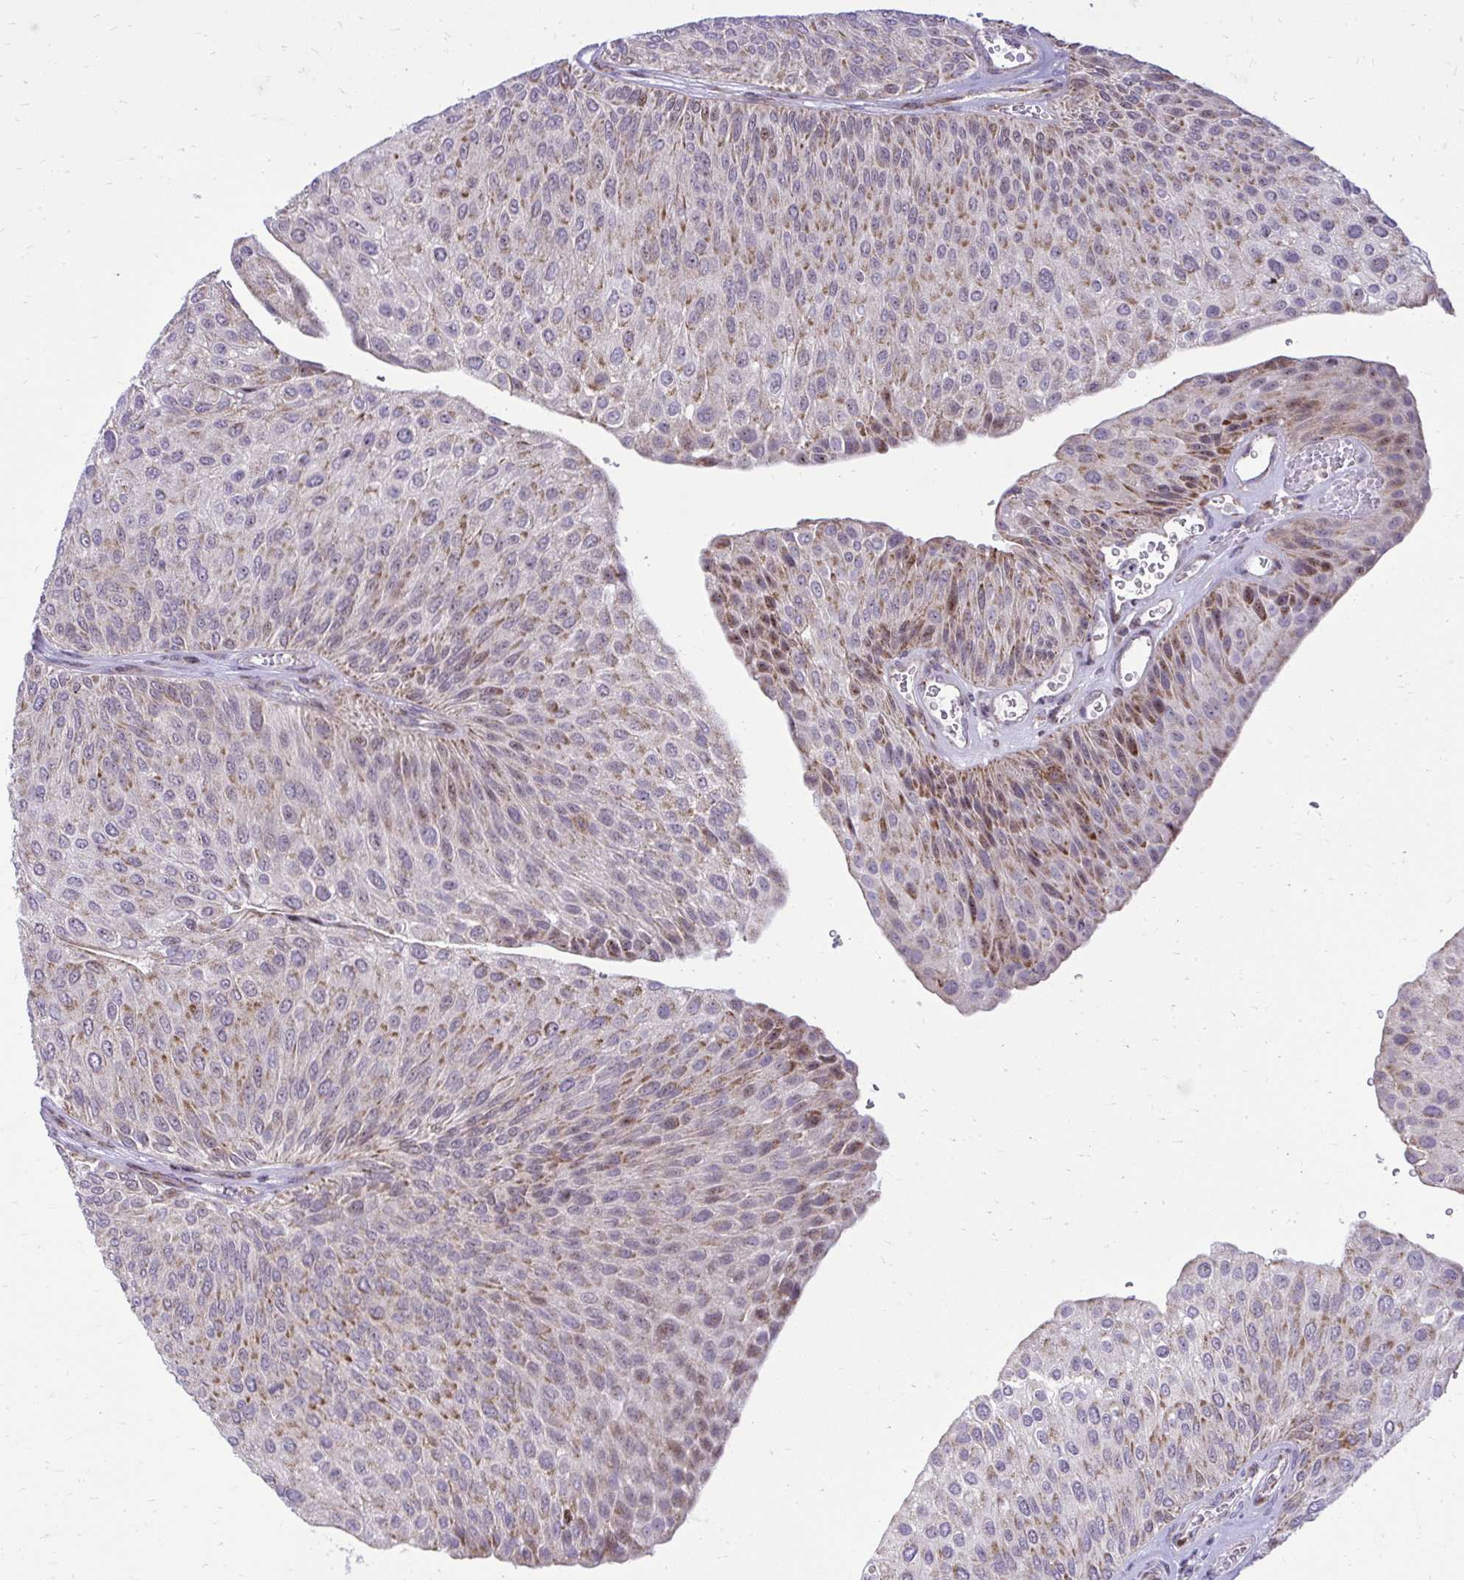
{"staining": {"intensity": "moderate", "quantity": "25%-75%", "location": "cytoplasmic/membranous"}, "tissue": "urothelial cancer", "cell_type": "Tumor cells", "image_type": "cancer", "snomed": [{"axis": "morphology", "description": "Urothelial carcinoma, NOS"}, {"axis": "topography", "description": "Urinary bladder"}], "caption": "Immunohistochemistry (DAB) staining of transitional cell carcinoma displays moderate cytoplasmic/membranous protein staining in about 25%-75% of tumor cells.", "gene": "GPRIN3", "patient": {"sex": "male", "age": 67}}